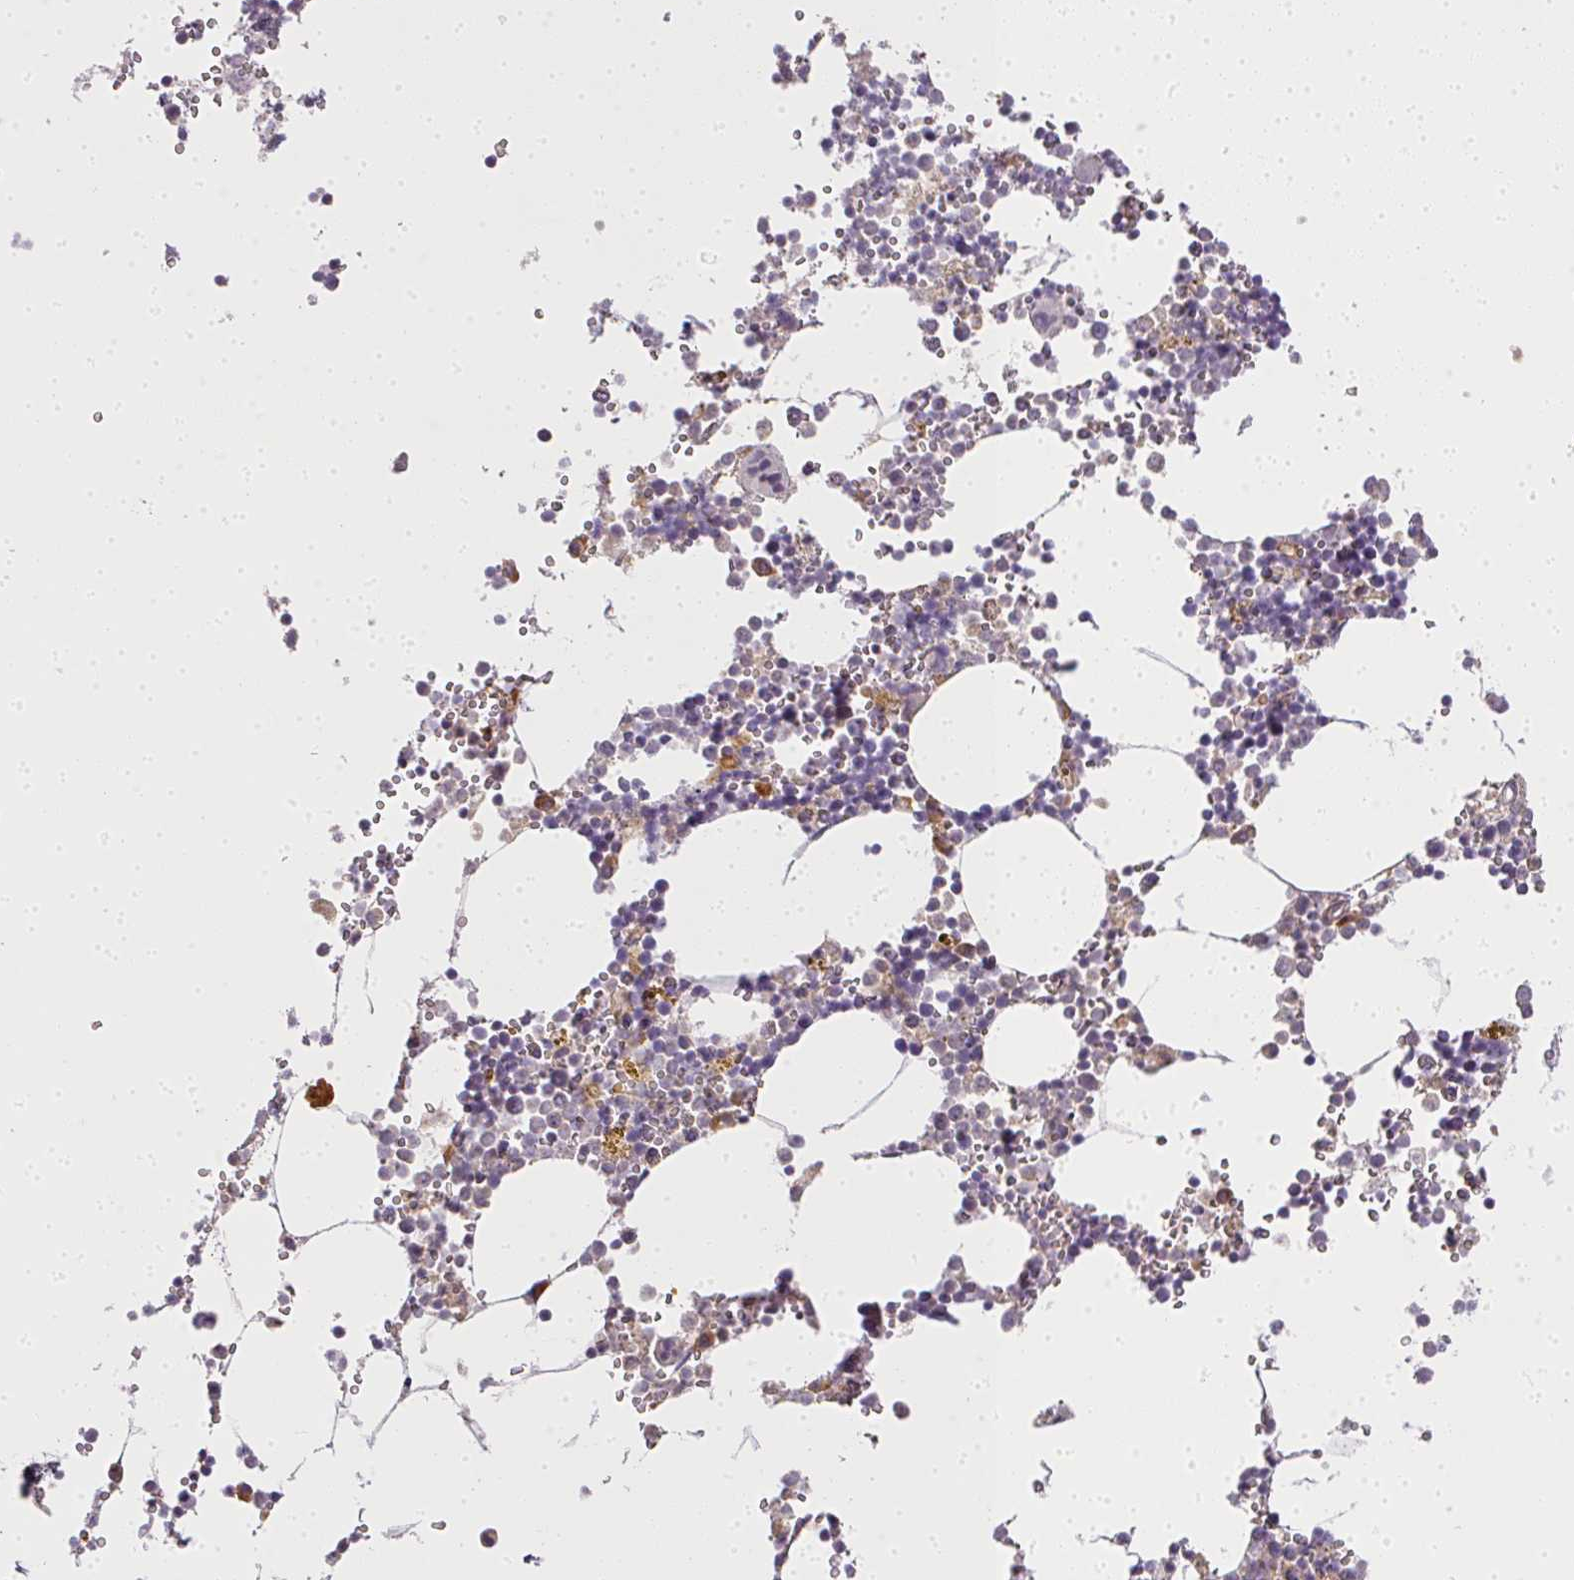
{"staining": {"intensity": "negative", "quantity": "none", "location": "none"}, "tissue": "bone marrow", "cell_type": "Hematopoietic cells", "image_type": "normal", "snomed": [{"axis": "morphology", "description": "Normal tissue, NOS"}, {"axis": "topography", "description": "Bone marrow"}], "caption": "IHC photomicrograph of benign bone marrow: bone marrow stained with DAB shows no significant protein positivity in hematopoietic cells.", "gene": "MED19", "patient": {"sex": "male", "age": 54}}